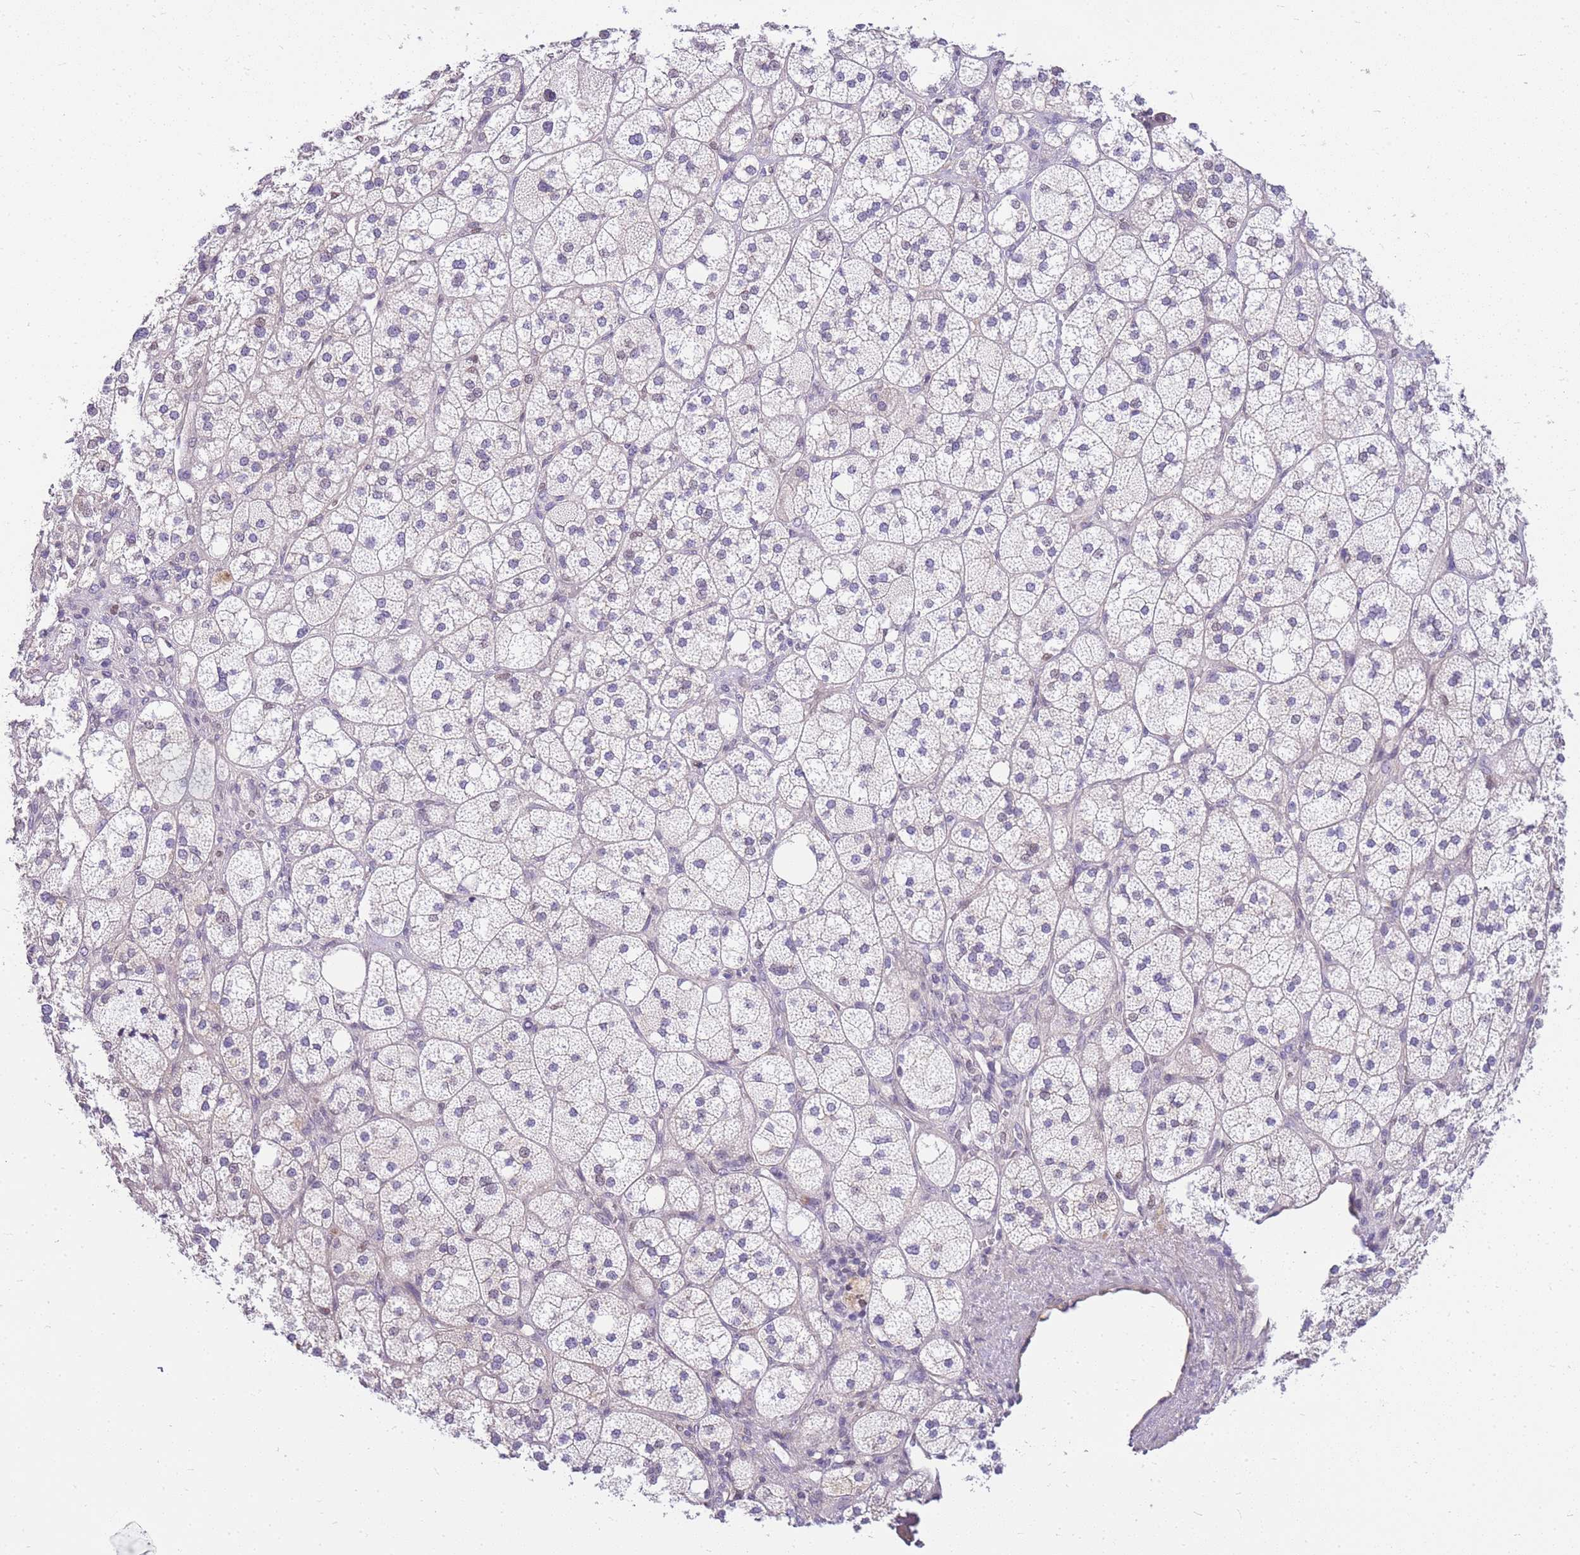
{"staining": {"intensity": "moderate", "quantity": "<25%", "location": "cytoplasmic/membranous,nuclear"}, "tissue": "adrenal gland", "cell_type": "Glandular cells", "image_type": "normal", "snomed": [{"axis": "morphology", "description": "Normal tissue, NOS"}, {"axis": "topography", "description": "Adrenal gland"}], "caption": "A photomicrograph of adrenal gland stained for a protein shows moderate cytoplasmic/membranous,nuclear brown staining in glandular cells.", "gene": "CLBA1", "patient": {"sex": "male", "age": 61}}